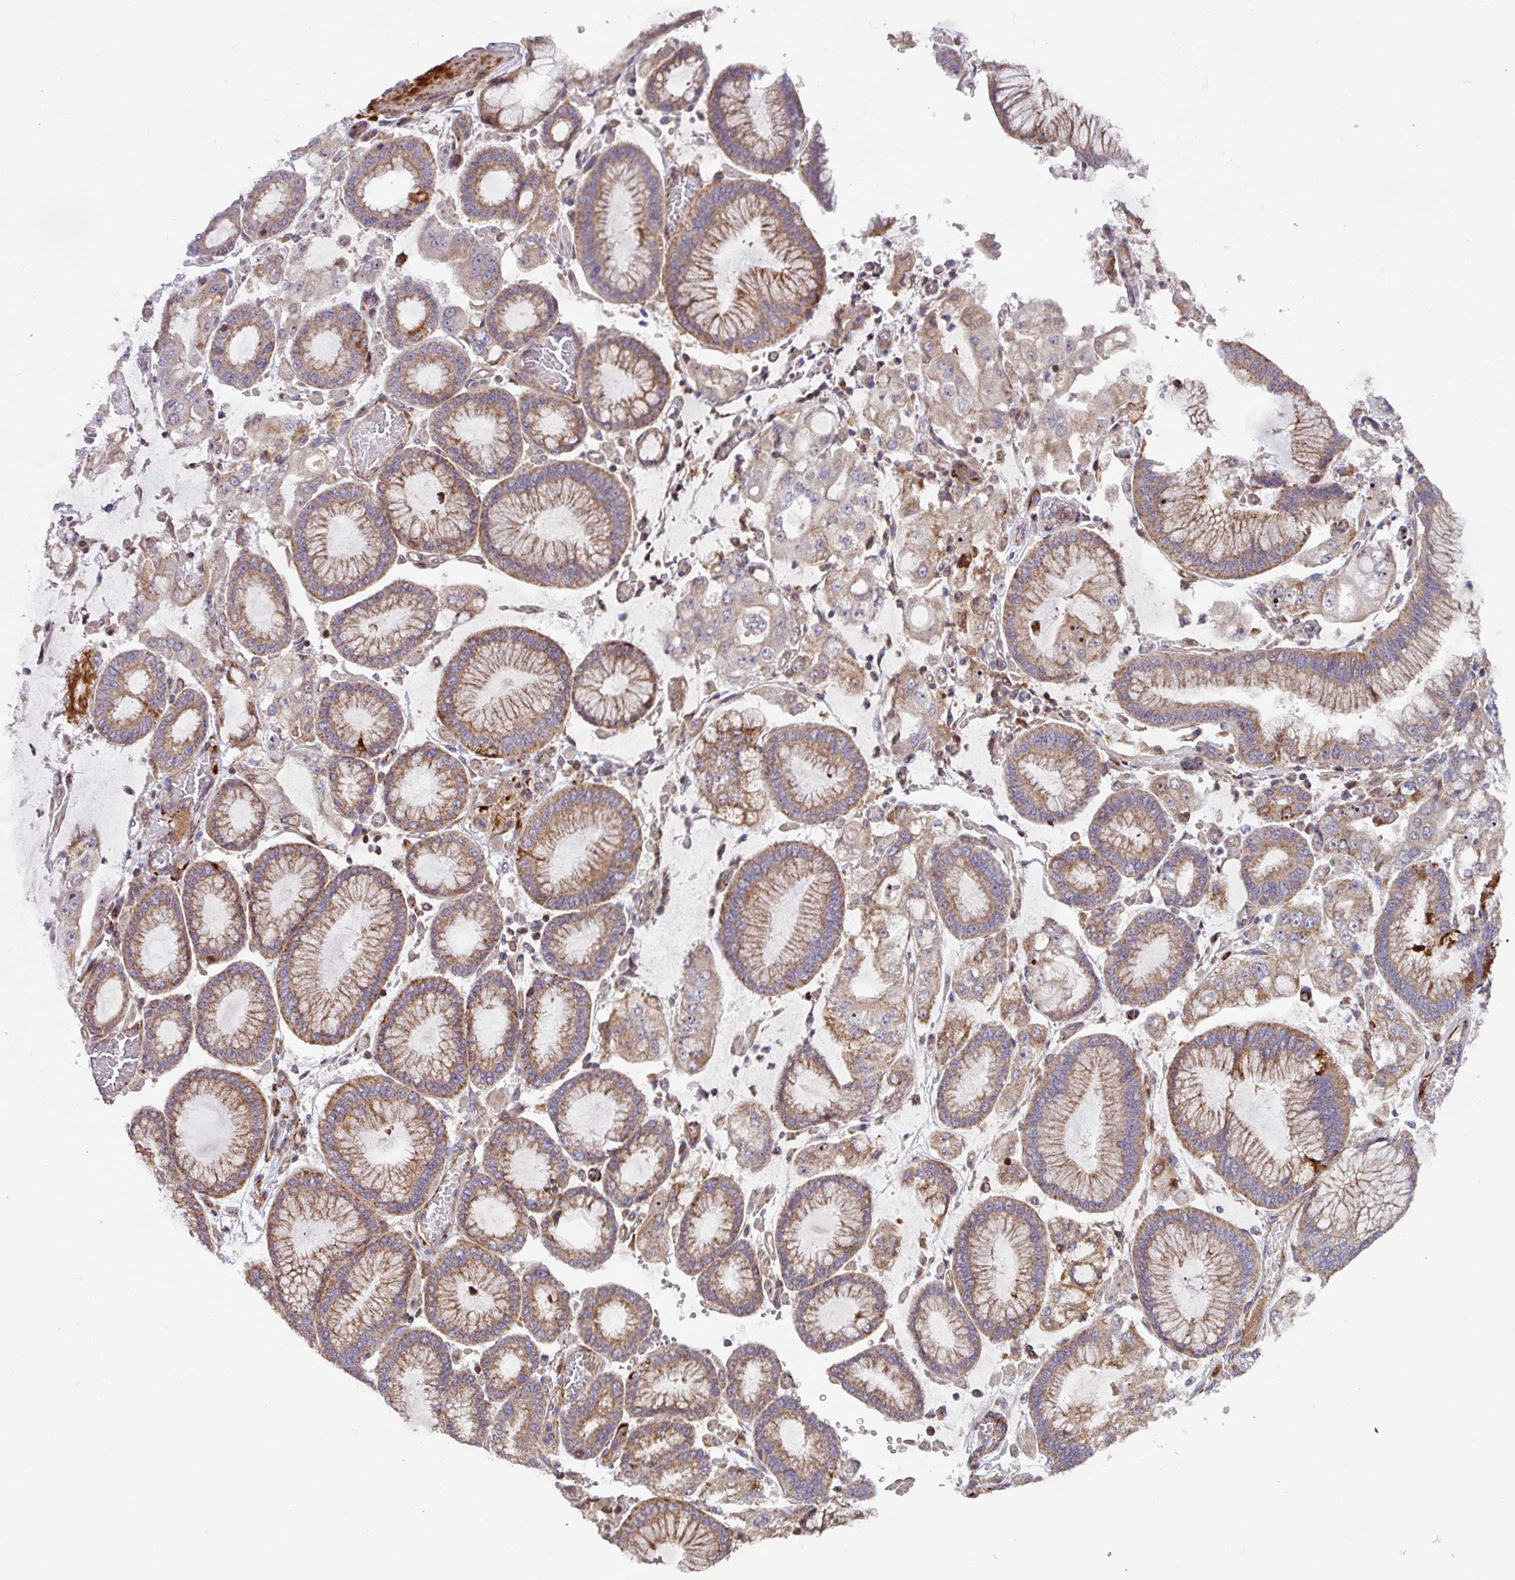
{"staining": {"intensity": "moderate", "quantity": ">75%", "location": "cytoplasmic/membranous"}, "tissue": "stomach cancer", "cell_type": "Tumor cells", "image_type": "cancer", "snomed": [{"axis": "morphology", "description": "Adenocarcinoma, NOS"}, {"axis": "topography", "description": "Stomach"}], "caption": "Stomach adenocarcinoma tissue displays moderate cytoplasmic/membranous expression in about >75% of tumor cells, visualized by immunohistochemistry.", "gene": "PLEKHD1", "patient": {"sex": "male", "age": 76}}